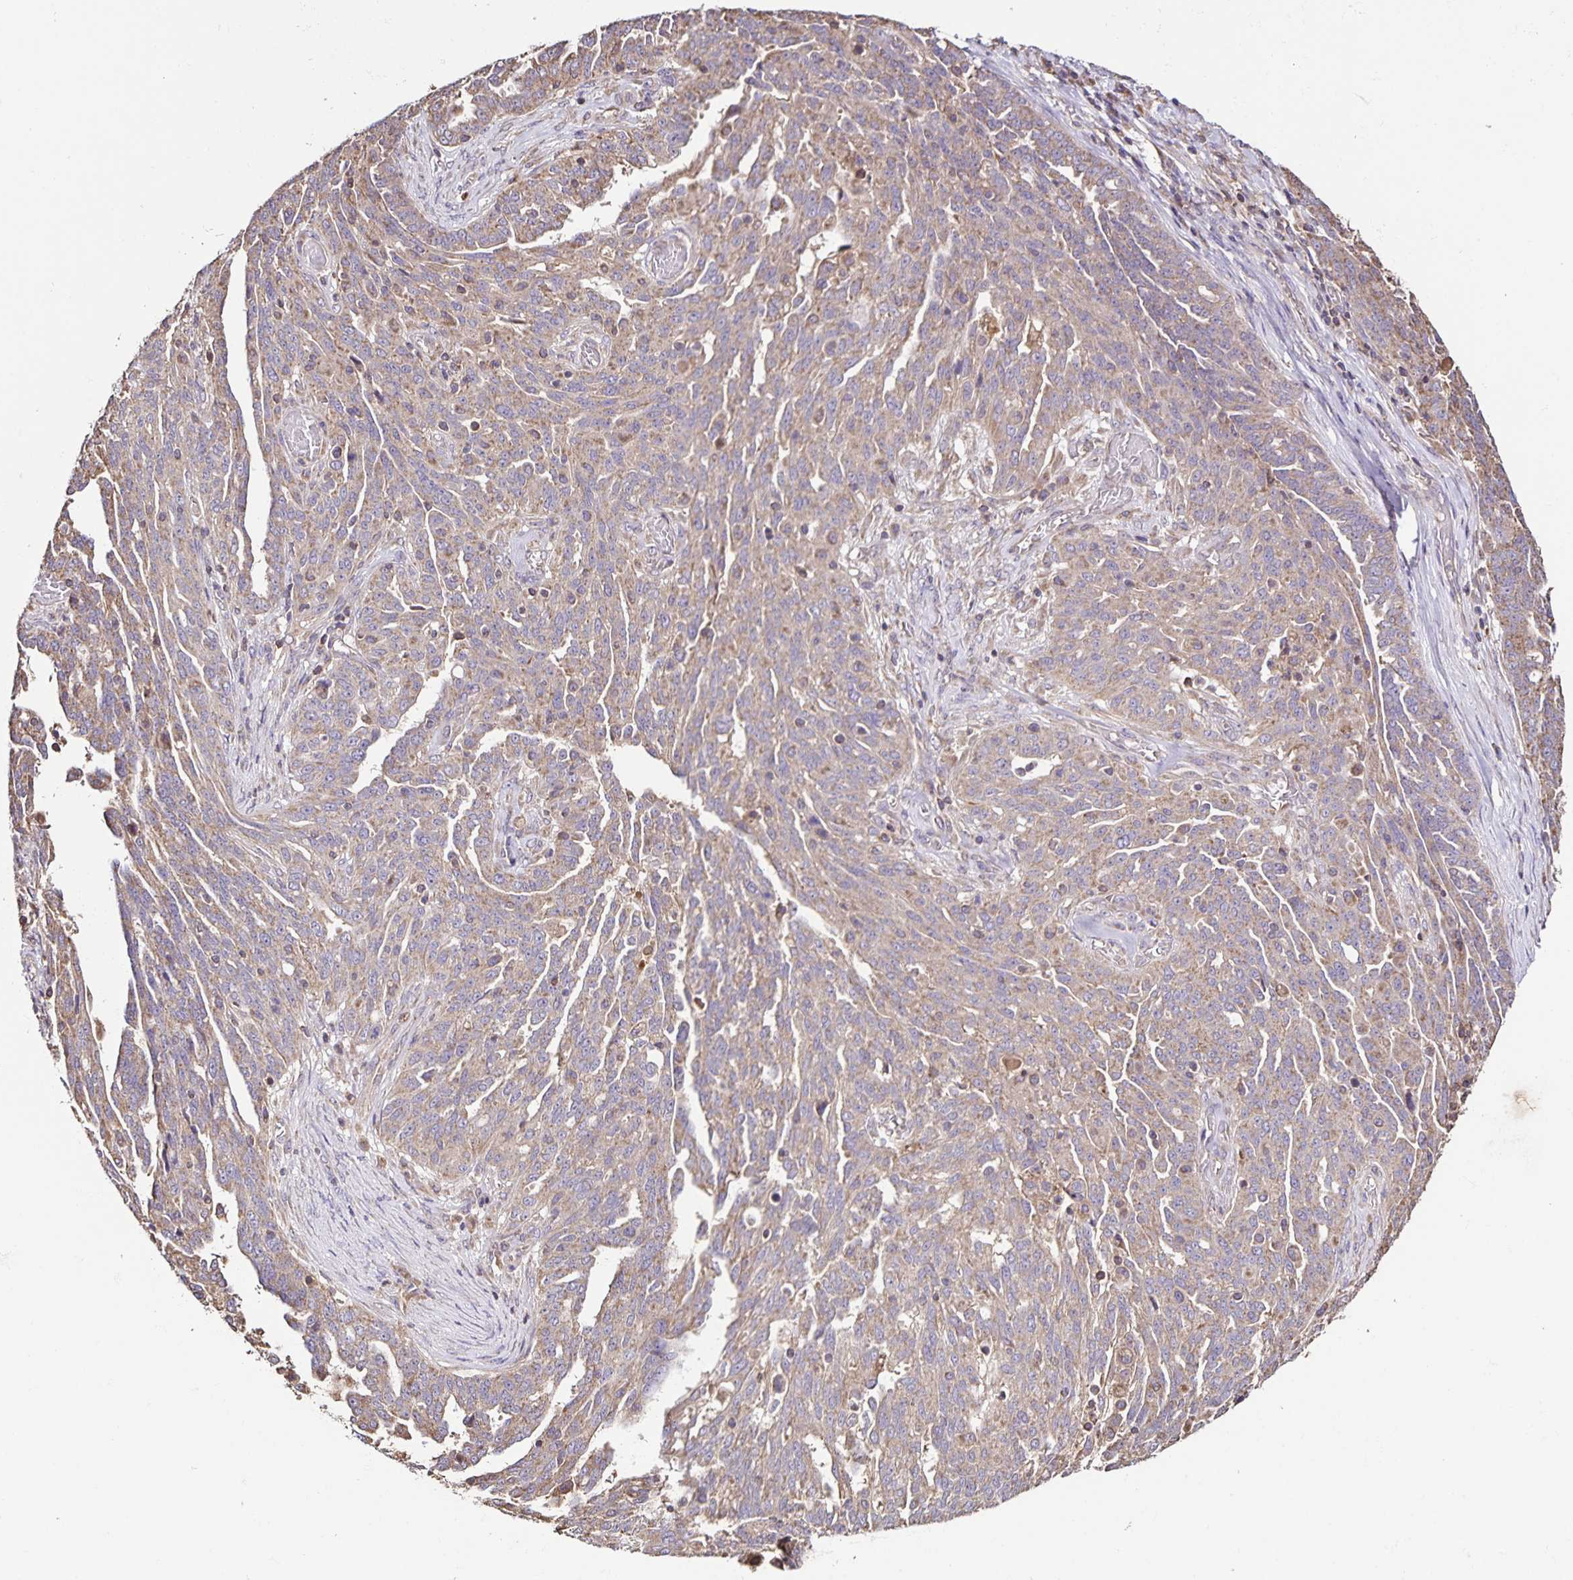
{"staining": {"intensity": "weak", "quantity": "25%-75%", "location": "cytoplasmic/membranous"}, "tissue": "ovarian cancer", "cell_type": "Tumor cells", "image_type": "cancer", "snomed": [{"axis": "morphology", "description": "Cystadenocarcinoma, serous, NOS"}, {"axis": "topography", "description": "Ovary"}], "caption": "A brown stain shows weak cytoplasmic/membranous staining of a protein in serous cystadenocarcinoma (ovarian) tumor cells.", "gene": "MAN1A1", "patient": {"sex": "female", "age": 67}}